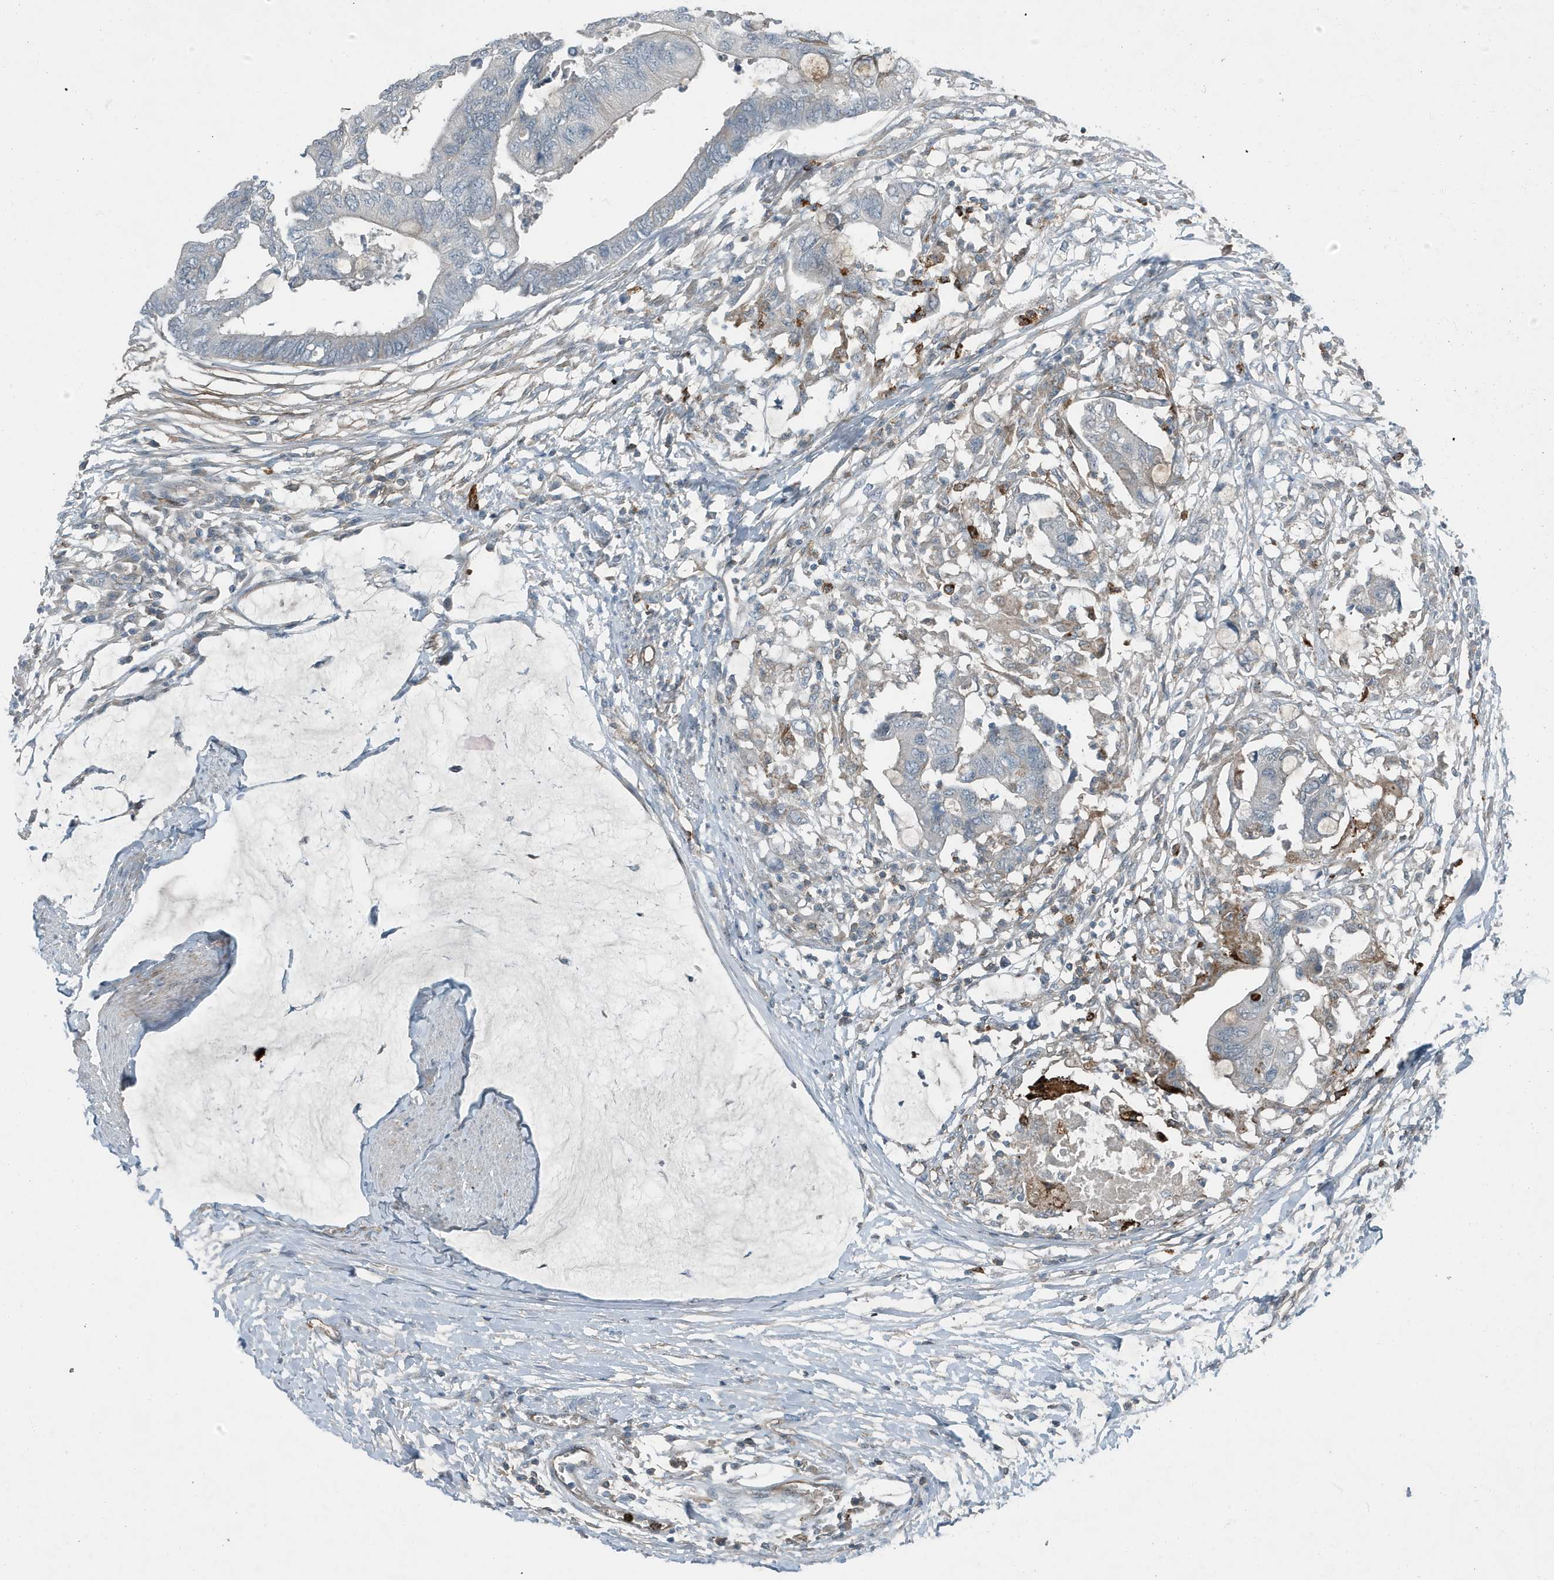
{"staining": {"intensity": "moderate", "quantity": "<25%", "location": "cytoplasmic/membranous"}, "tissue": "colorectal cancer", "cell_type": "Tumor cells", "image_type": "cancer", "snomed": [{"axis": "morphology", "description": "Normal tissue, NOS"}, {"axis": "morphology", "description": "Adenocarcinoma, NOS"}, {"axis": "topography", "description": "Rectum"}, {"axis": "topography", "description": "Peripheral nerve tissue"}], "caption": "About <25% of tumor cells in colorectal adenocarcinoma demonstrate moderate cytoplasmic/membranous protein expression as visualized by brown immunohistochemical staining.", "gene": "DAPP1", "patient": {"sex": "male", "age": 92}}